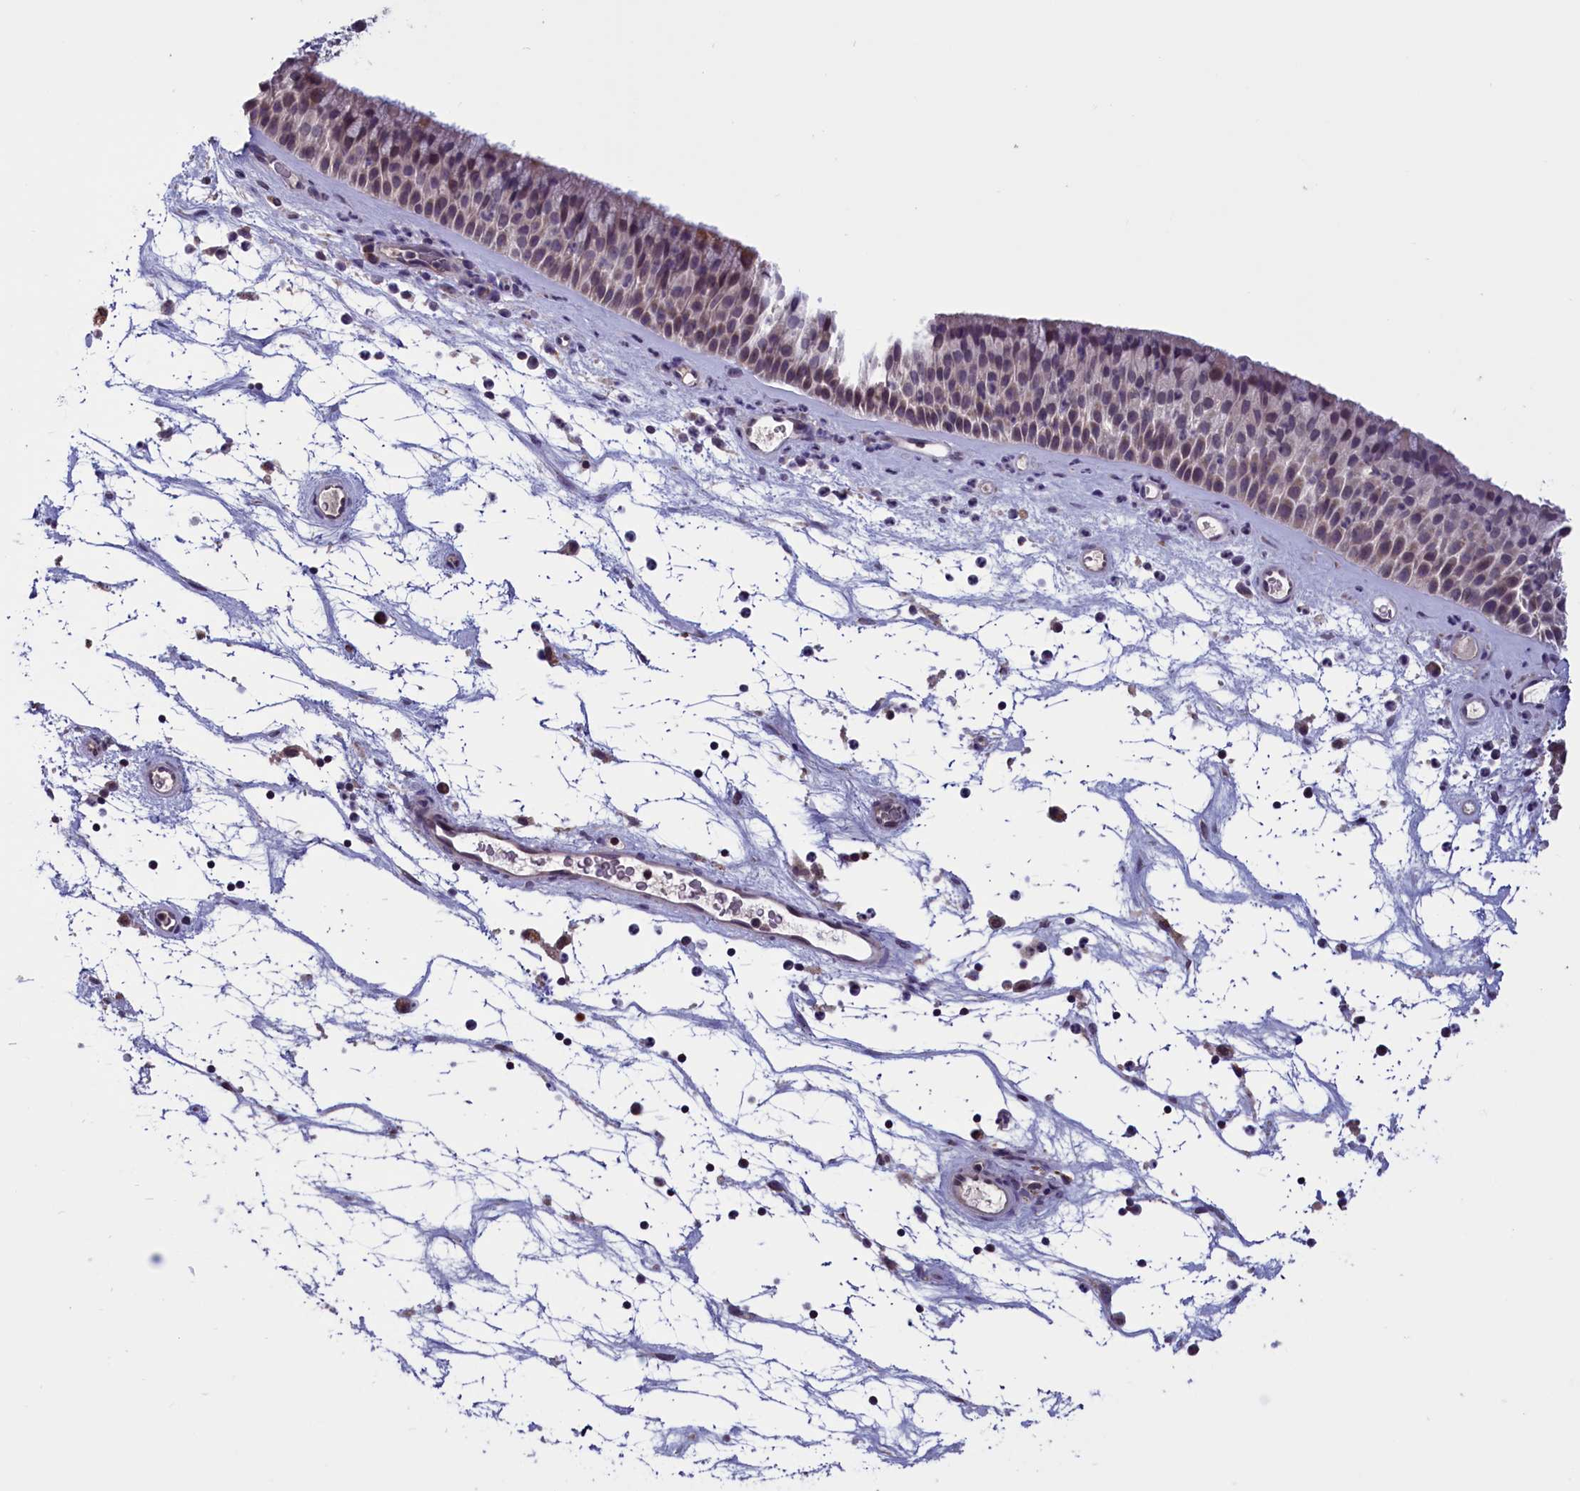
{"staining": {"intensity": "moderate", "quantity": "25%-75%", "location": "cytoplasmic/membranous,nuclear"}, "tissue": "nasopharynx", "cell_type": "Respiratory epithelial cells", "image_type": "normal", "snomed": [{"axis": "morphology", "description": "Normal tissue, NOS"}, {"axis": "topography", "description": "Nasopharynx"}], "caption": "An image of human nasopharynx stained for a protein reveals moderate cytoplasmic/membranous,nuclear brown staining in respiratory epithelial cells.", "gene": "PARS2", "patient": {"sex": "male", "age": 64}}